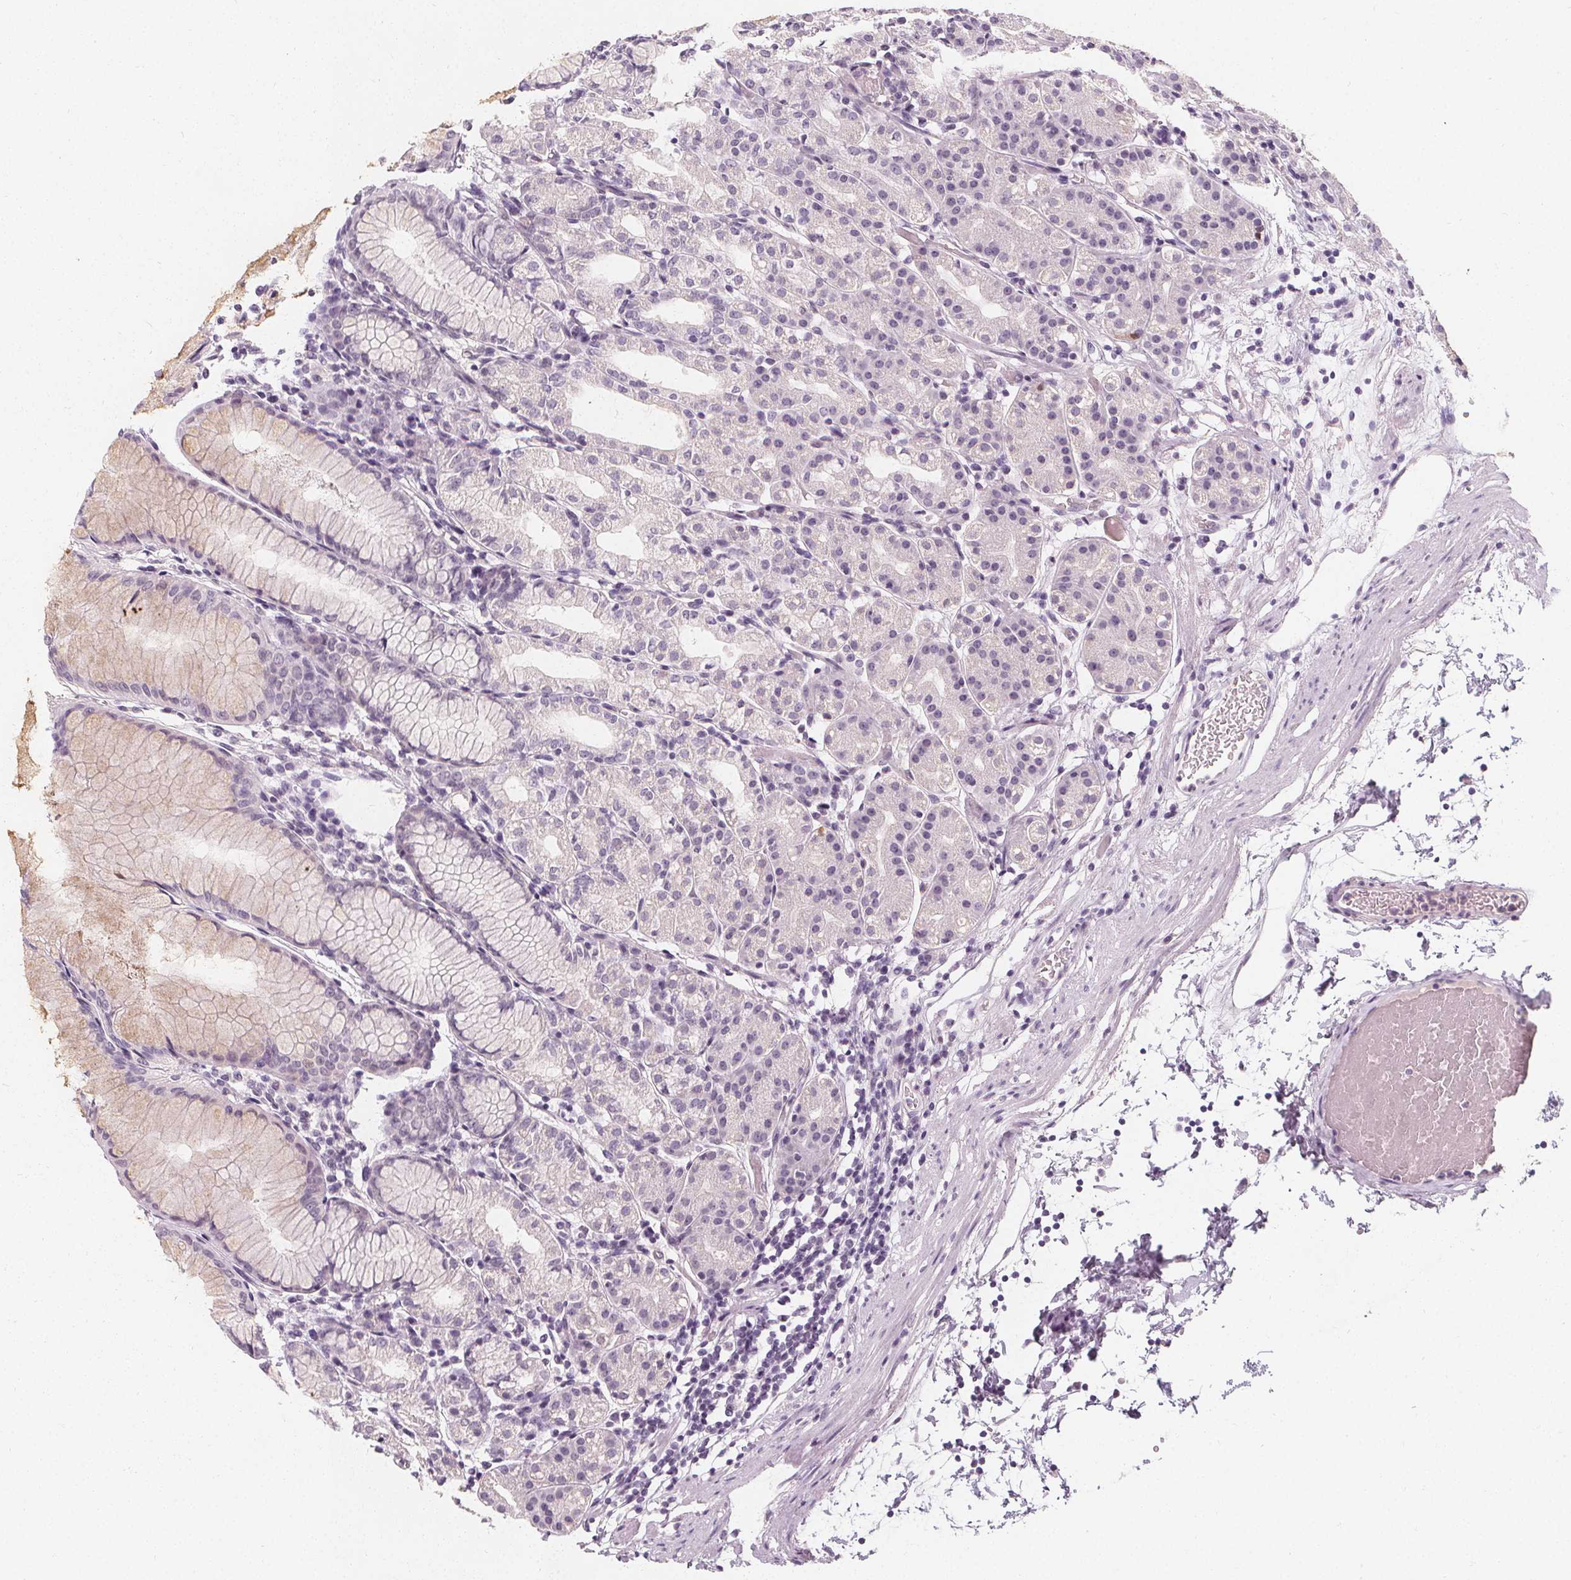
{"staining": {"intensity": "negative", "quantity": "none", "location": "none"}, "tissue": "stomach", "cell_type": "Glandular cells", "image_type": "normal", "snomed": [{"axis": "morphology", "description": "Normal tissue, NOS"}, {"axis": "topography", "description": "Stomach"}], "caption": "DAB (3,3'-diaminobenzidine) immunohistochemical staining of benign human stomach demonstrates no significant staining in glandular cells. (Stains: DAB immunohistochemistry (IHC) with hematoxylin counter stain, Microscopy: brightfield microscopy at high magnification).", "gene": "DBX2", "patient": {"sex": "female", "age": 57}}